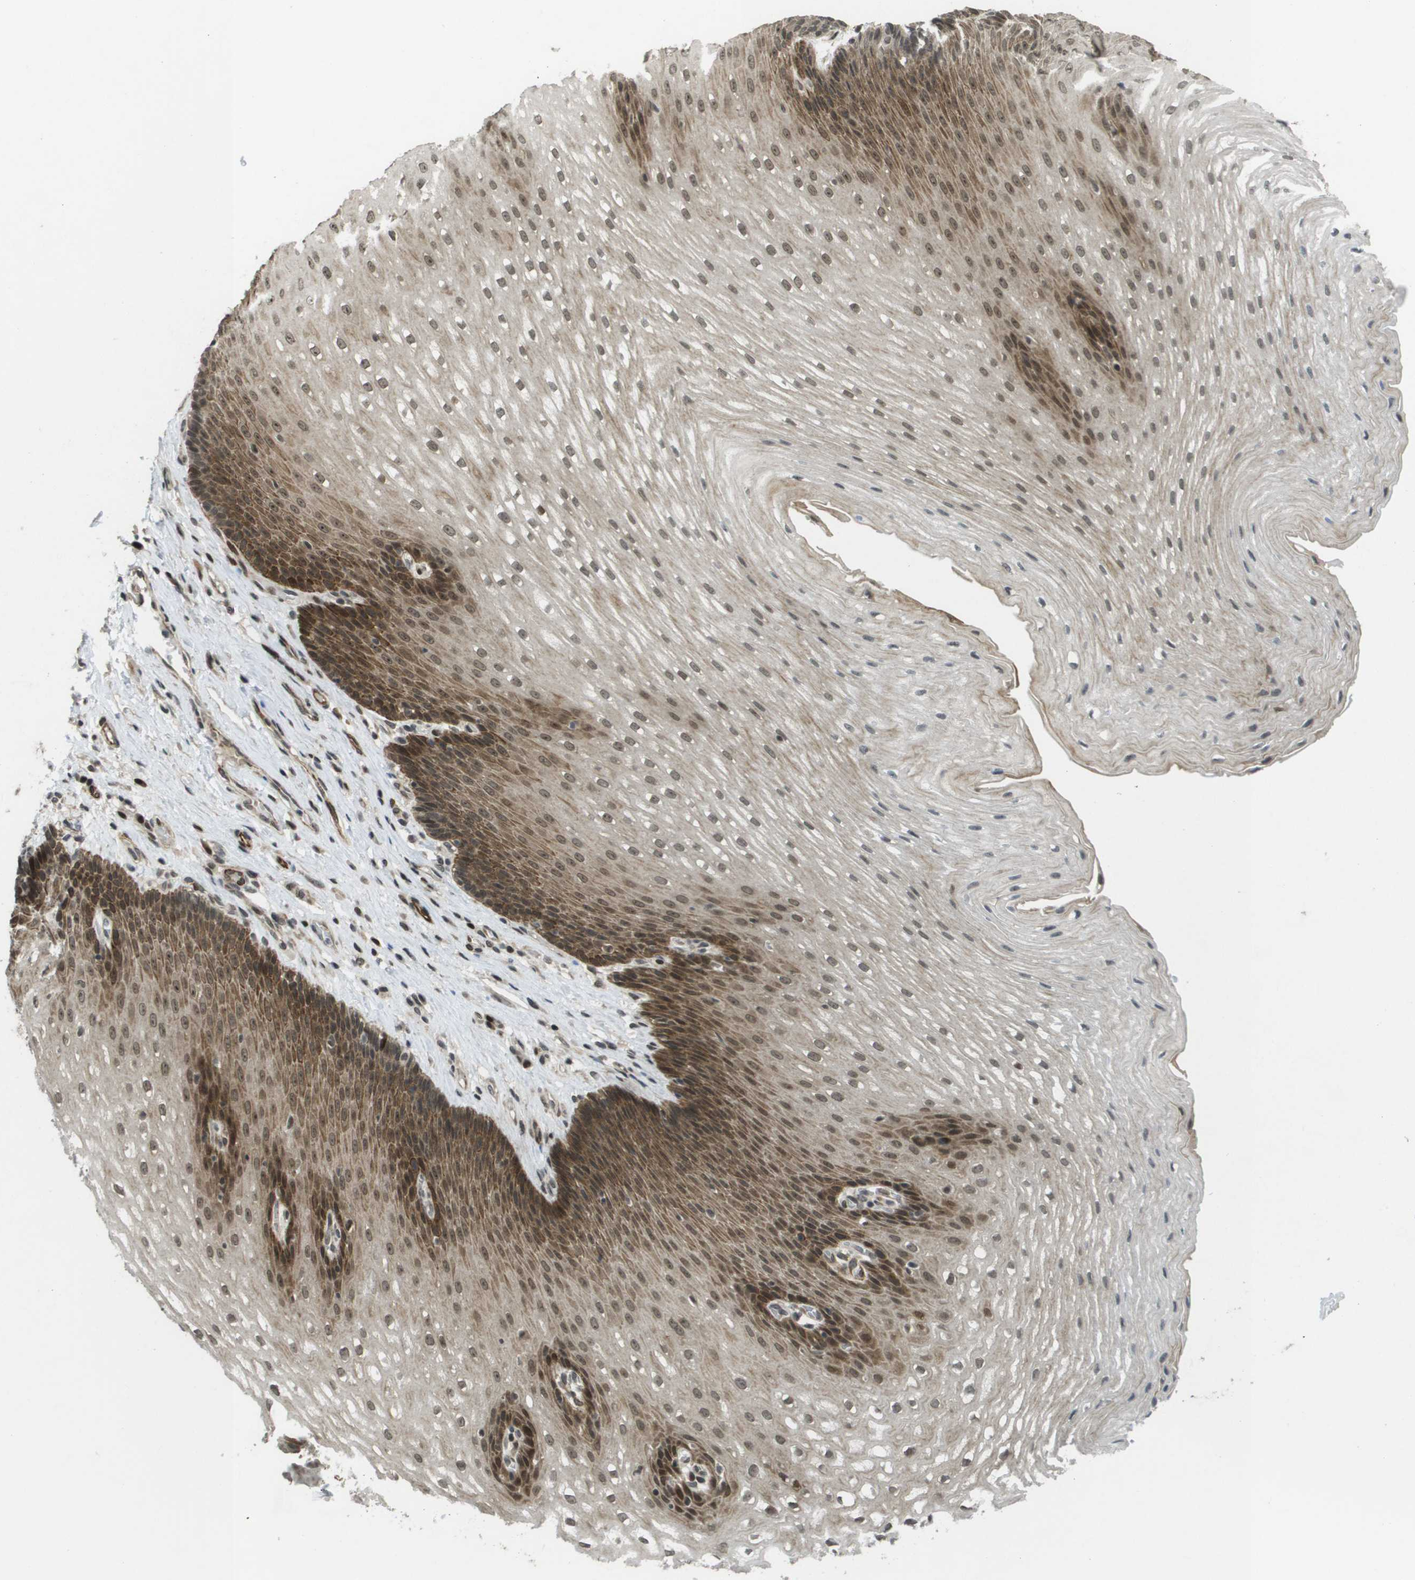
{"staining": {"intensity": "moderate", "quantity": ">75%", "location": "cytoplasmic/membranous,nuclear"}, "tissue": "esophagus", "cell_type": "Squamous epithelial cells", "image_type": "normal", "snomed": [{"axis": "morphology", "description": "Normal tissue, NOS"}, {"axis": "topography", "description": "Esophagus"}], "caption": "Benign esophagus shows moderate cytoplasmic/membranous,nuclear expression in about >75% of squamous epithelial cells, visualized by immunohistochemistry.", "gene": "KAT5", "patient": {"sex": "male", "age": 48}}